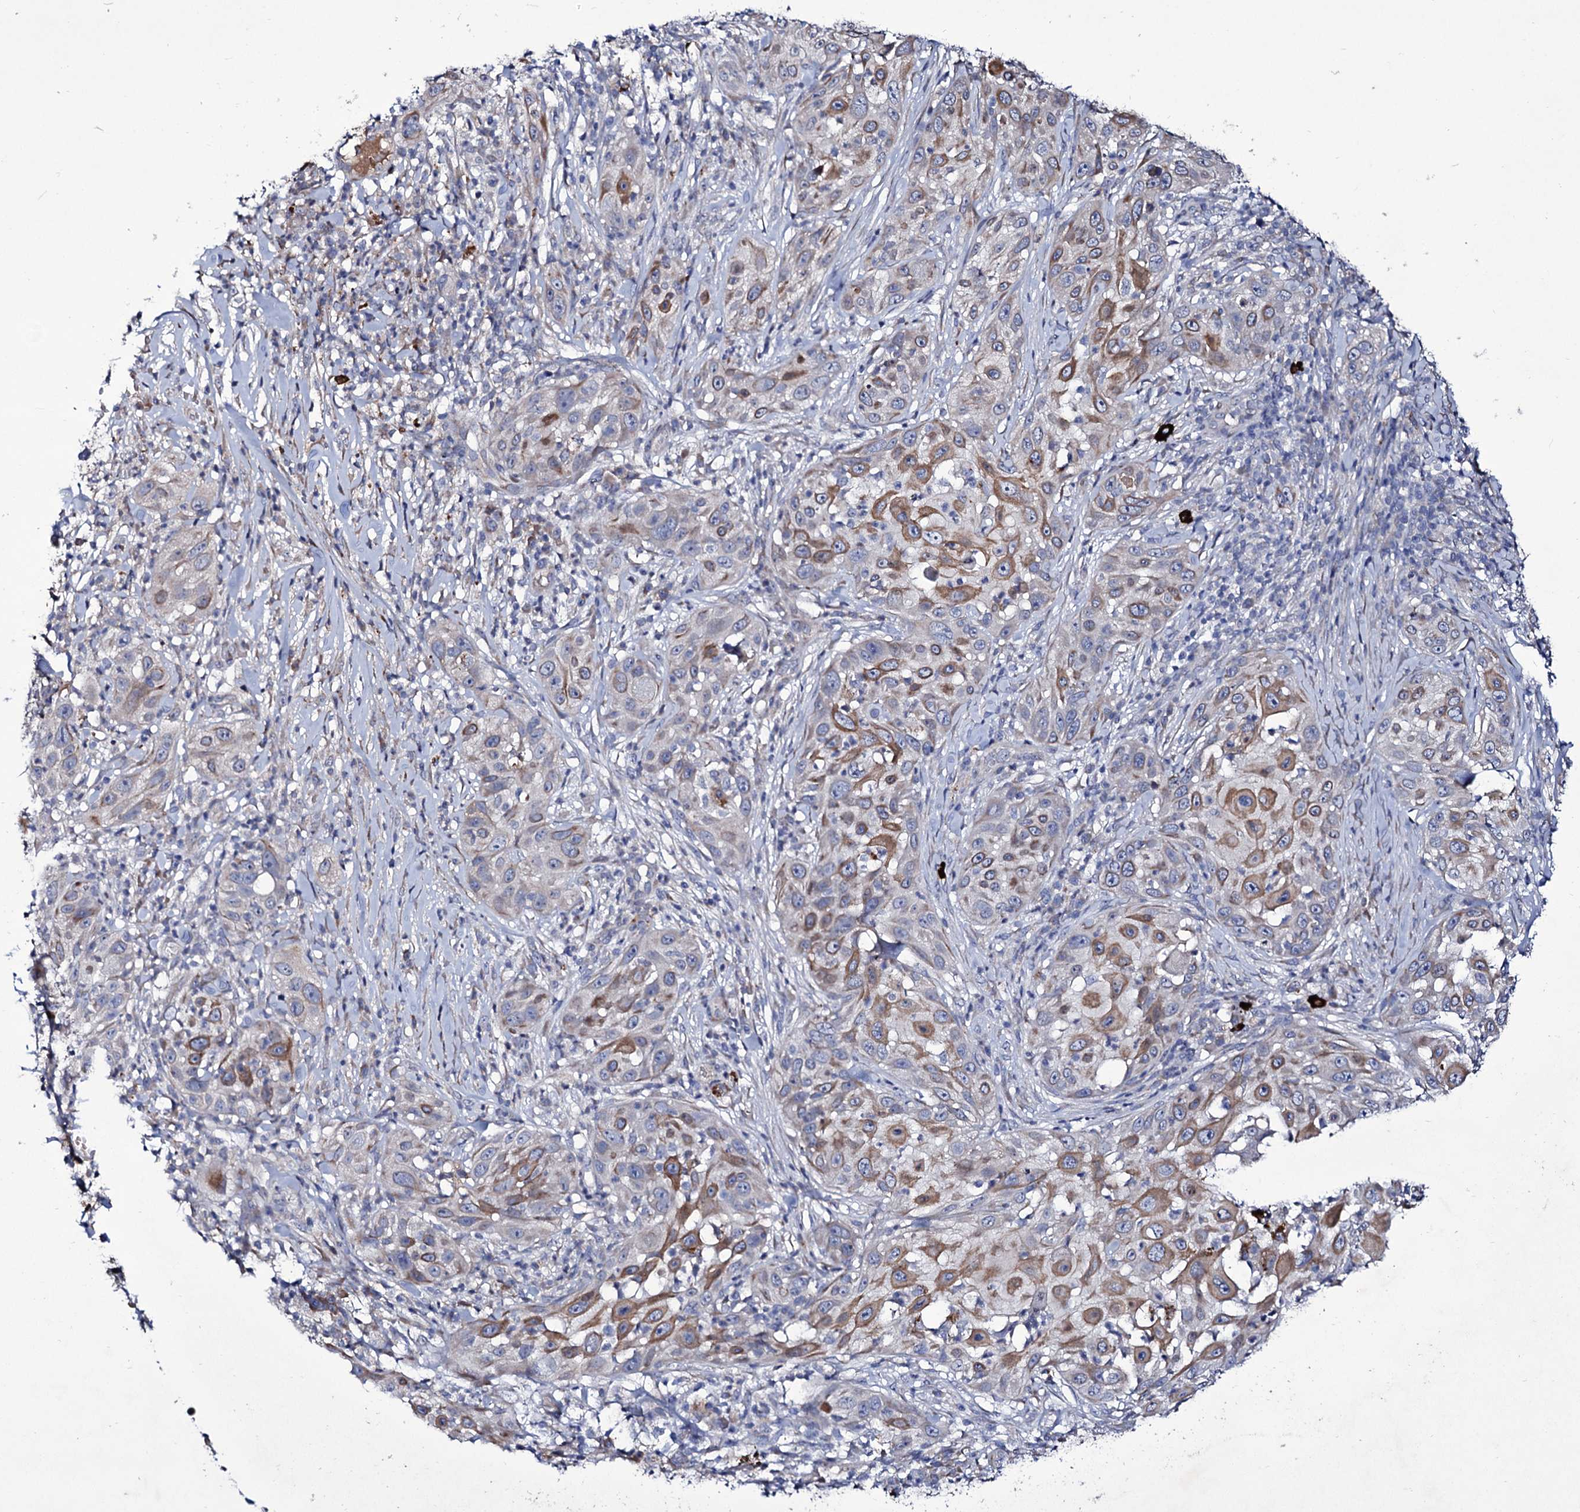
{"staining": {"intensity": "moderate", "quantity": "25%-75%", "location": "cytoplasmic/membranous"}, "tissue": "skin cancer", "cell_type": "Tumor cells", "image_type": "cancer", "snomed": [{"axis": "morphology", "description": "Squamous cell carcinoma, NOS"}, {"axis": "topography", "description": "Skin"}], "caption": "A brown stain shows moderate cytoplasmic/membranous positivity of a protein in human squamous cell carcinoma (skin) tumor cells. (IHC, brightfield microscopy, high magnification).", "gene": "TUBGCP5", "patient": {"sex": "female", "age": 44}}